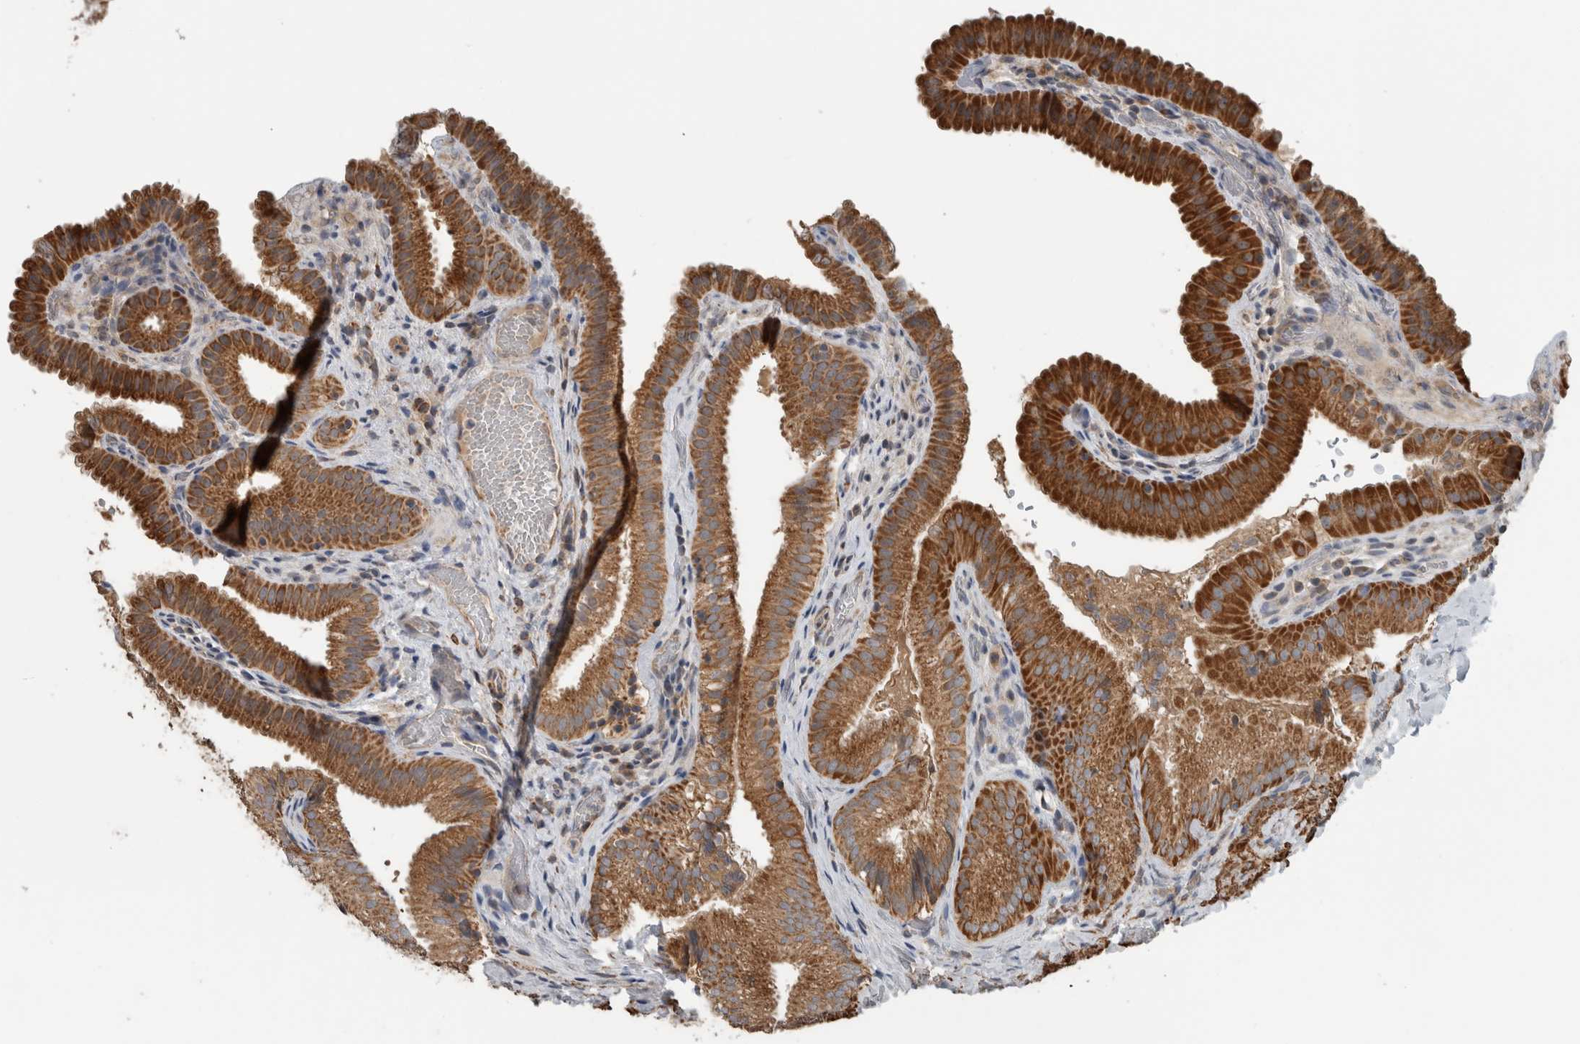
{"staining": {"intensity": "strong", "quantity": ">75%", "location": "cytoplasmic/membranous"}, "tissue": "gallbladder", "cell_type": "Glandular cells", "image_type": "normal", "snomed": [{"axis": "morphology", "description": "Normal tissue, NOS"}, {"axis": "topography", "description": "Gallbladder"}], "caption": "Immunohistochemical staining of normal gallbladder shows high levels of strong cytoplasmic/membranous expression in about >75% of glandular cells.", "gene": "ARMC1", "patient": {"sex": "female", "age": 30}}